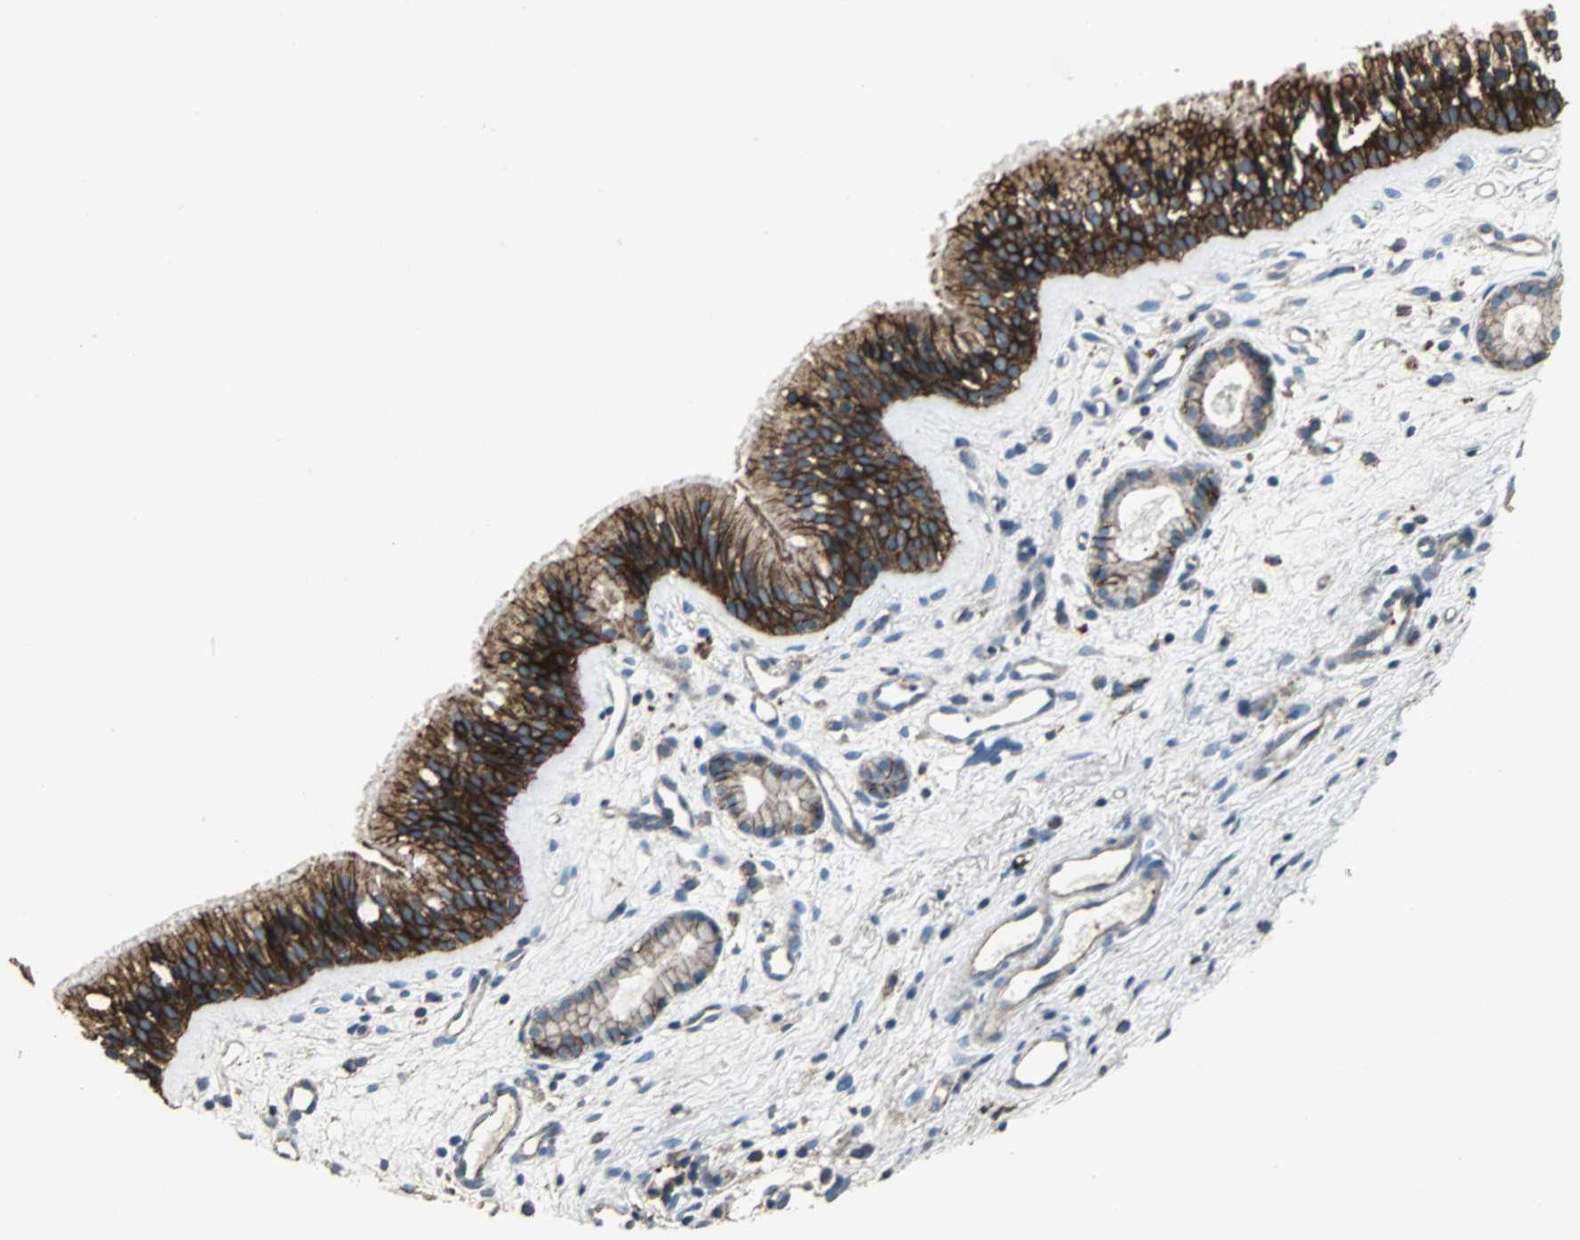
{"staining": {"intensity": "strong", "quantity": ">75%", "location": "cytoplasmic/membranous"}, "tissue": "nasopharynx", "cell_type": "Respiratory epithelial cells", "image_type": "normal", "snomed": [{"axis": "morphology", "description": "Normal tissue, NOS"}, {"axis": "morphology", "description": "Inflammation, NOS"}, {"axis": "morphology", "description": "Malignant melanoma, Metastatic site"}, {"axis": "topography", "description": "Nasopharynx"}], "caption": "This histopathology image demonstrates unremarkable nasopharynx stained with immunohistochemistry to label a protein in brown. The cytoplasmic/membranous of respiratory epithelial cells show strong positivity for the protein. Nuclei are counter-stained blue.", "gene": "F11R", "patient": {"sex": "female", "age": 55}}